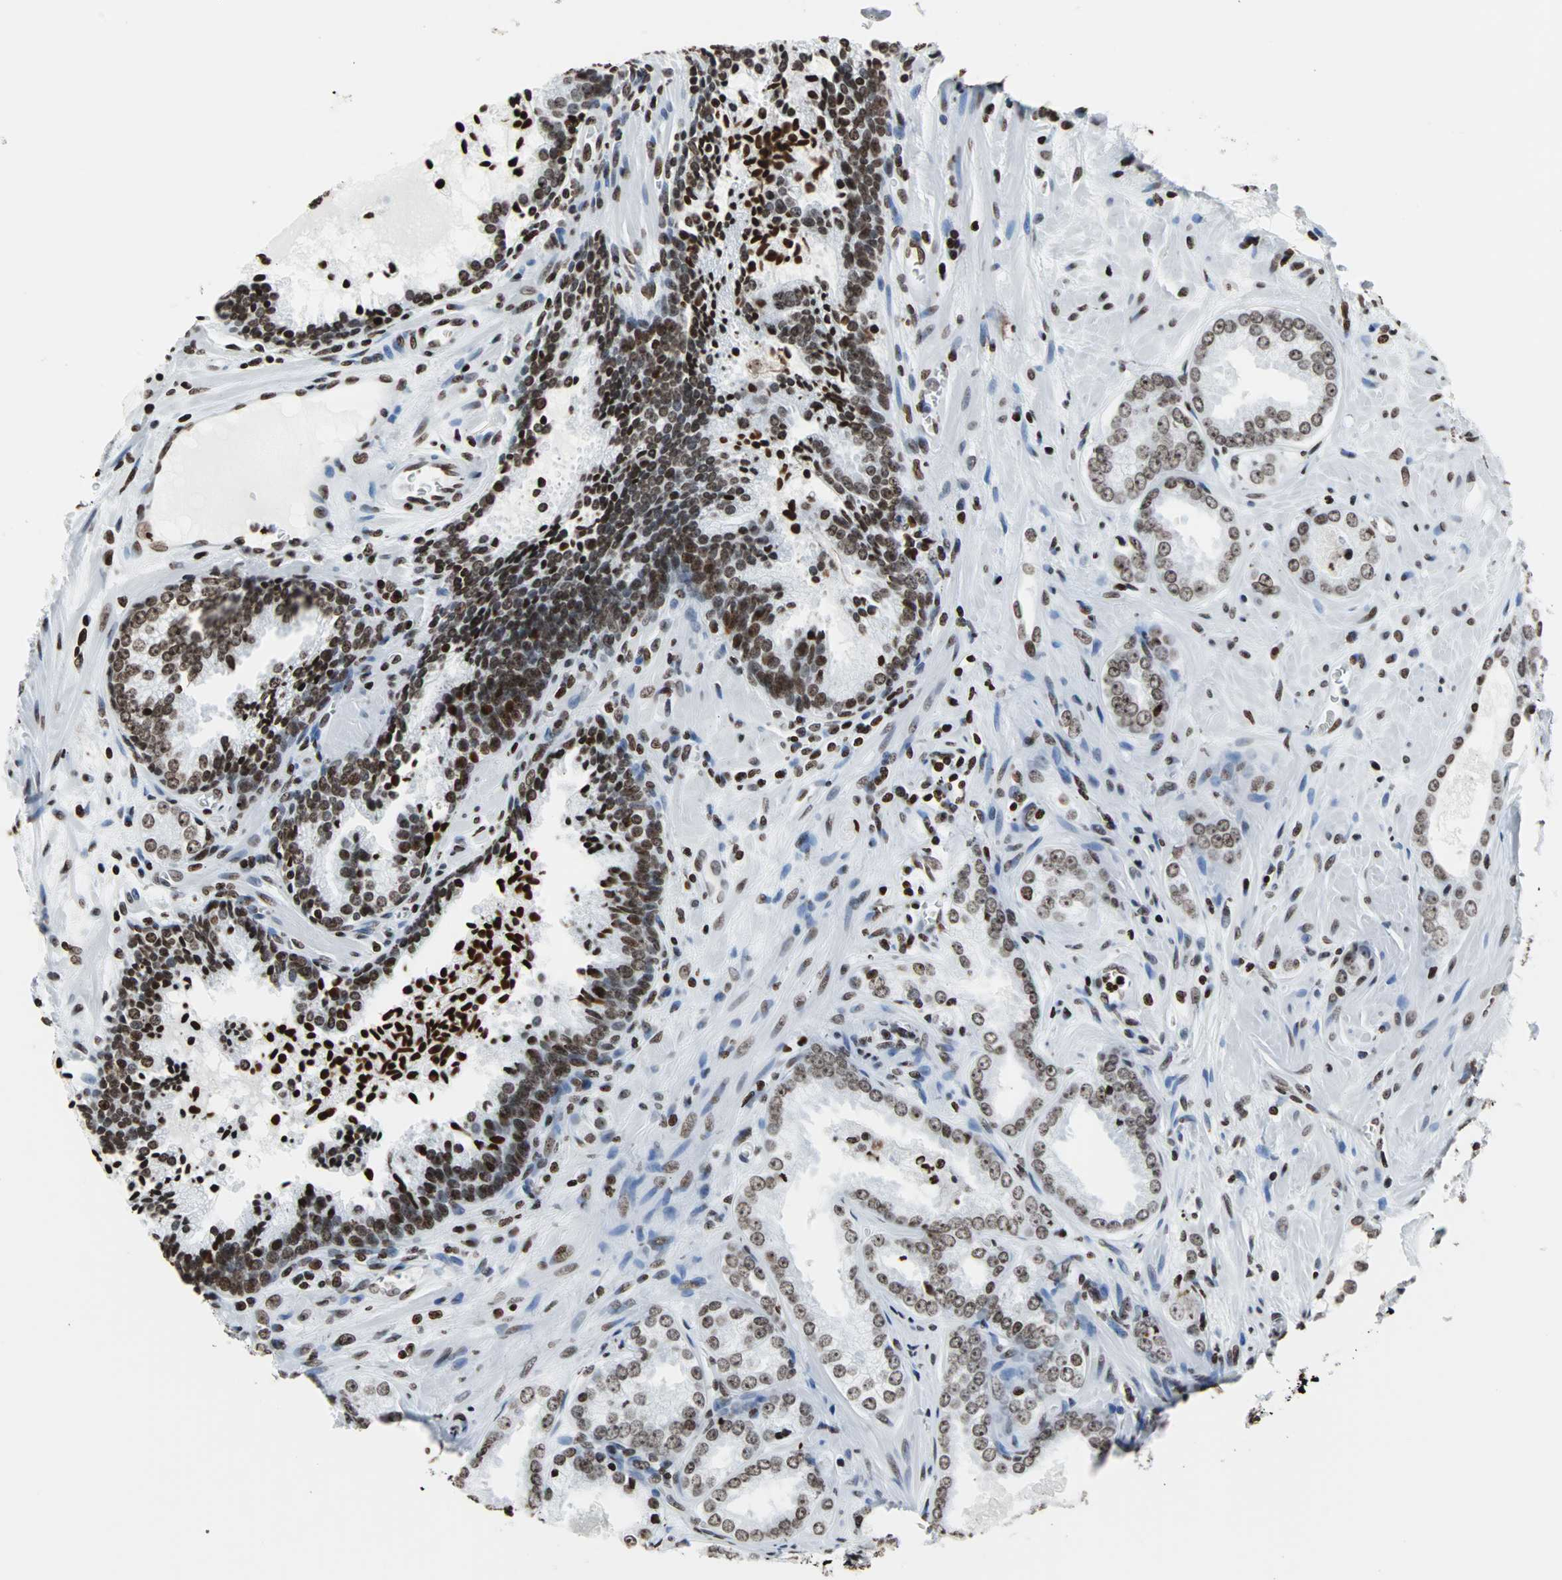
{"staining": {"intensity": "moderate", "quantity": ">75%", "location": "nuclear"}, "tissue": "prostate cancer", "cell_type": "Tumor cells", "image_type": "cancer", "snomed": [{"axis": "morphology", "description": "Adenocarcinoma, Low grade"}, {"axis": "topography", "description": "Prostate"}], "caption": "Immunohistochemical staining of human prostate cancer demonstrates moderate nuclear protein staining in approximately >75% of tumor cells.", "gene": "H2BC18", "patient": {"sex": "male", "age": 60}}